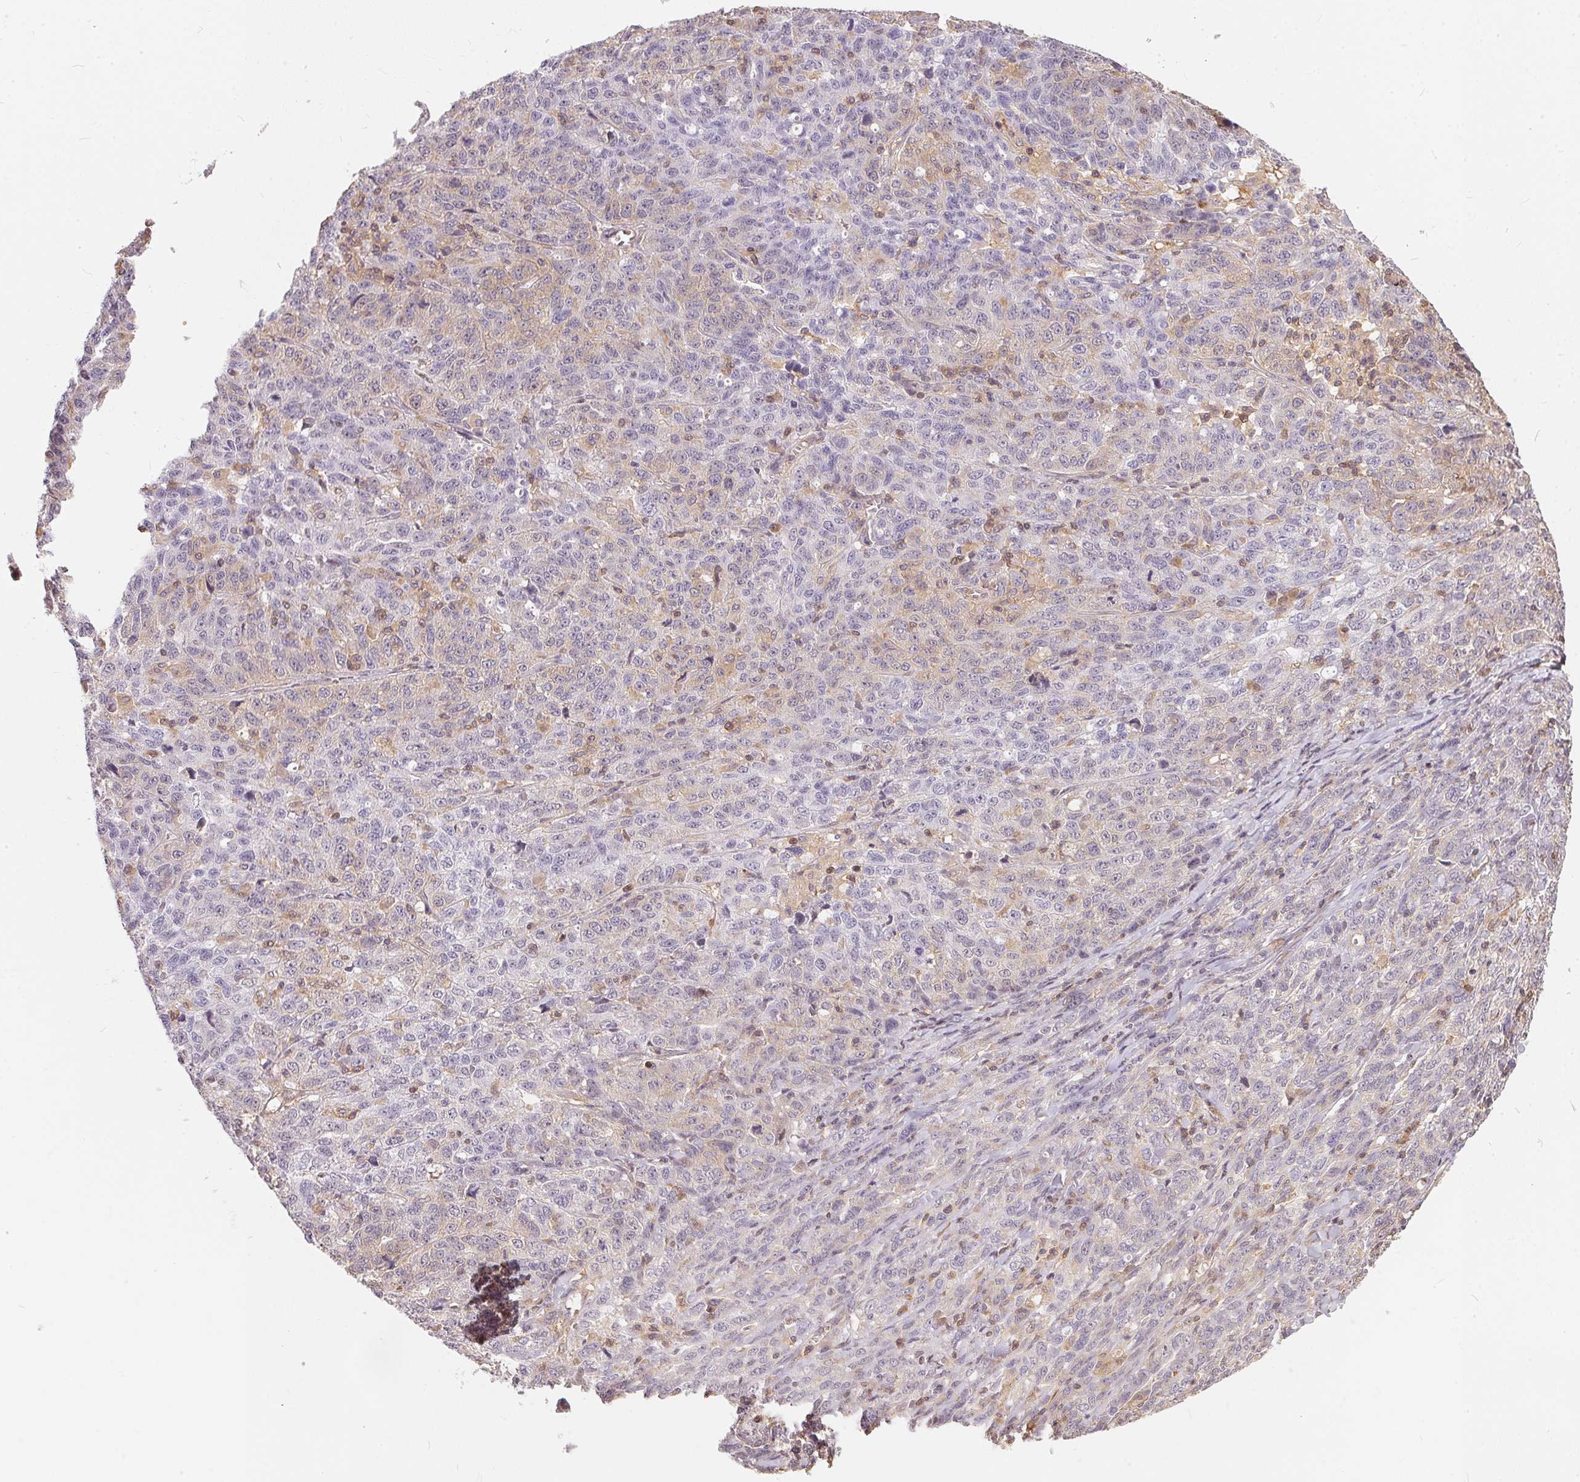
{"staining": {"intensity": "weak", "quantity": "<25%", "location": "cytoplasmic/membranous"}, "tissue": "ovarian cancer", "cell_type": "Tumor cells", "image_type": "cancer", "snomed": [{"axis": "morphology", "description": "Cystadenocarcinoma, serous, NOS"}, {"axis": "topography", "description": "Ovary"}], "caption": "High magnification brightfield microscopy of ovarian cancer (serous cystadenocarcinoma) stained with DAB (3,3'-diaminobenzidine) (brown) and counterstained with hematoxylin (blue): tumor cells show no significant expression.", "gene": "BLMH", "patient": {"sex": "female", "age": 71}}